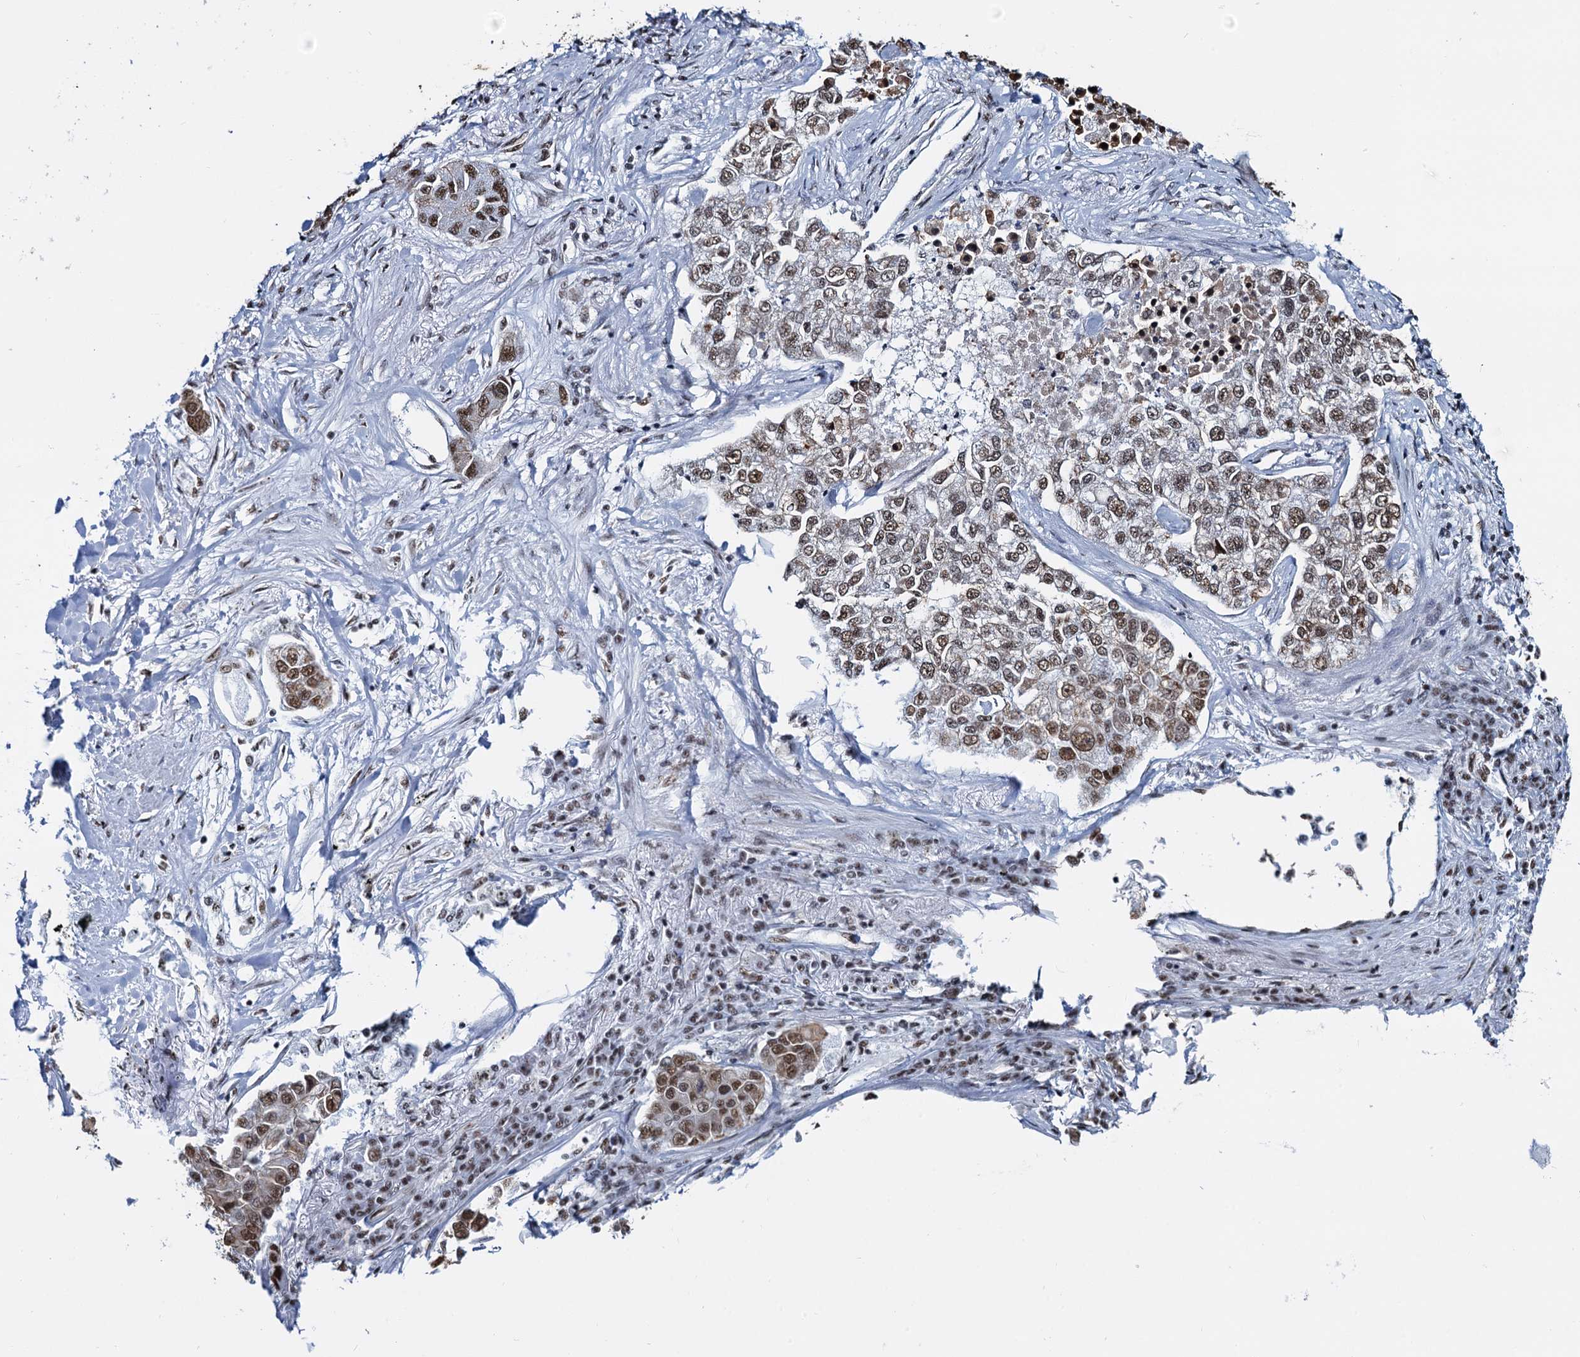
{"staining": {"intensity": "moderate", "quantity": ">75%", "location": "nuclear"}, "tissue": "lung cancer", "cell_type": "Tumor cells", "image_type": "cancer", "snomed": [{"axis": "morphology", "description": "Adenocarcinoma, NOS"}, {"axis": "topography", "description": "Lung"}], "caption": "A photomicrograph of lung cancer stained for a protein demonstrates moderate nuclear brown staining in tumor cells. (DAB (3,3'-diaminobenzidine) IHC with brightfield microscopy, high magnification).", "gene": "ZNF609", "patient": {"sex": "male", "age": 49}}